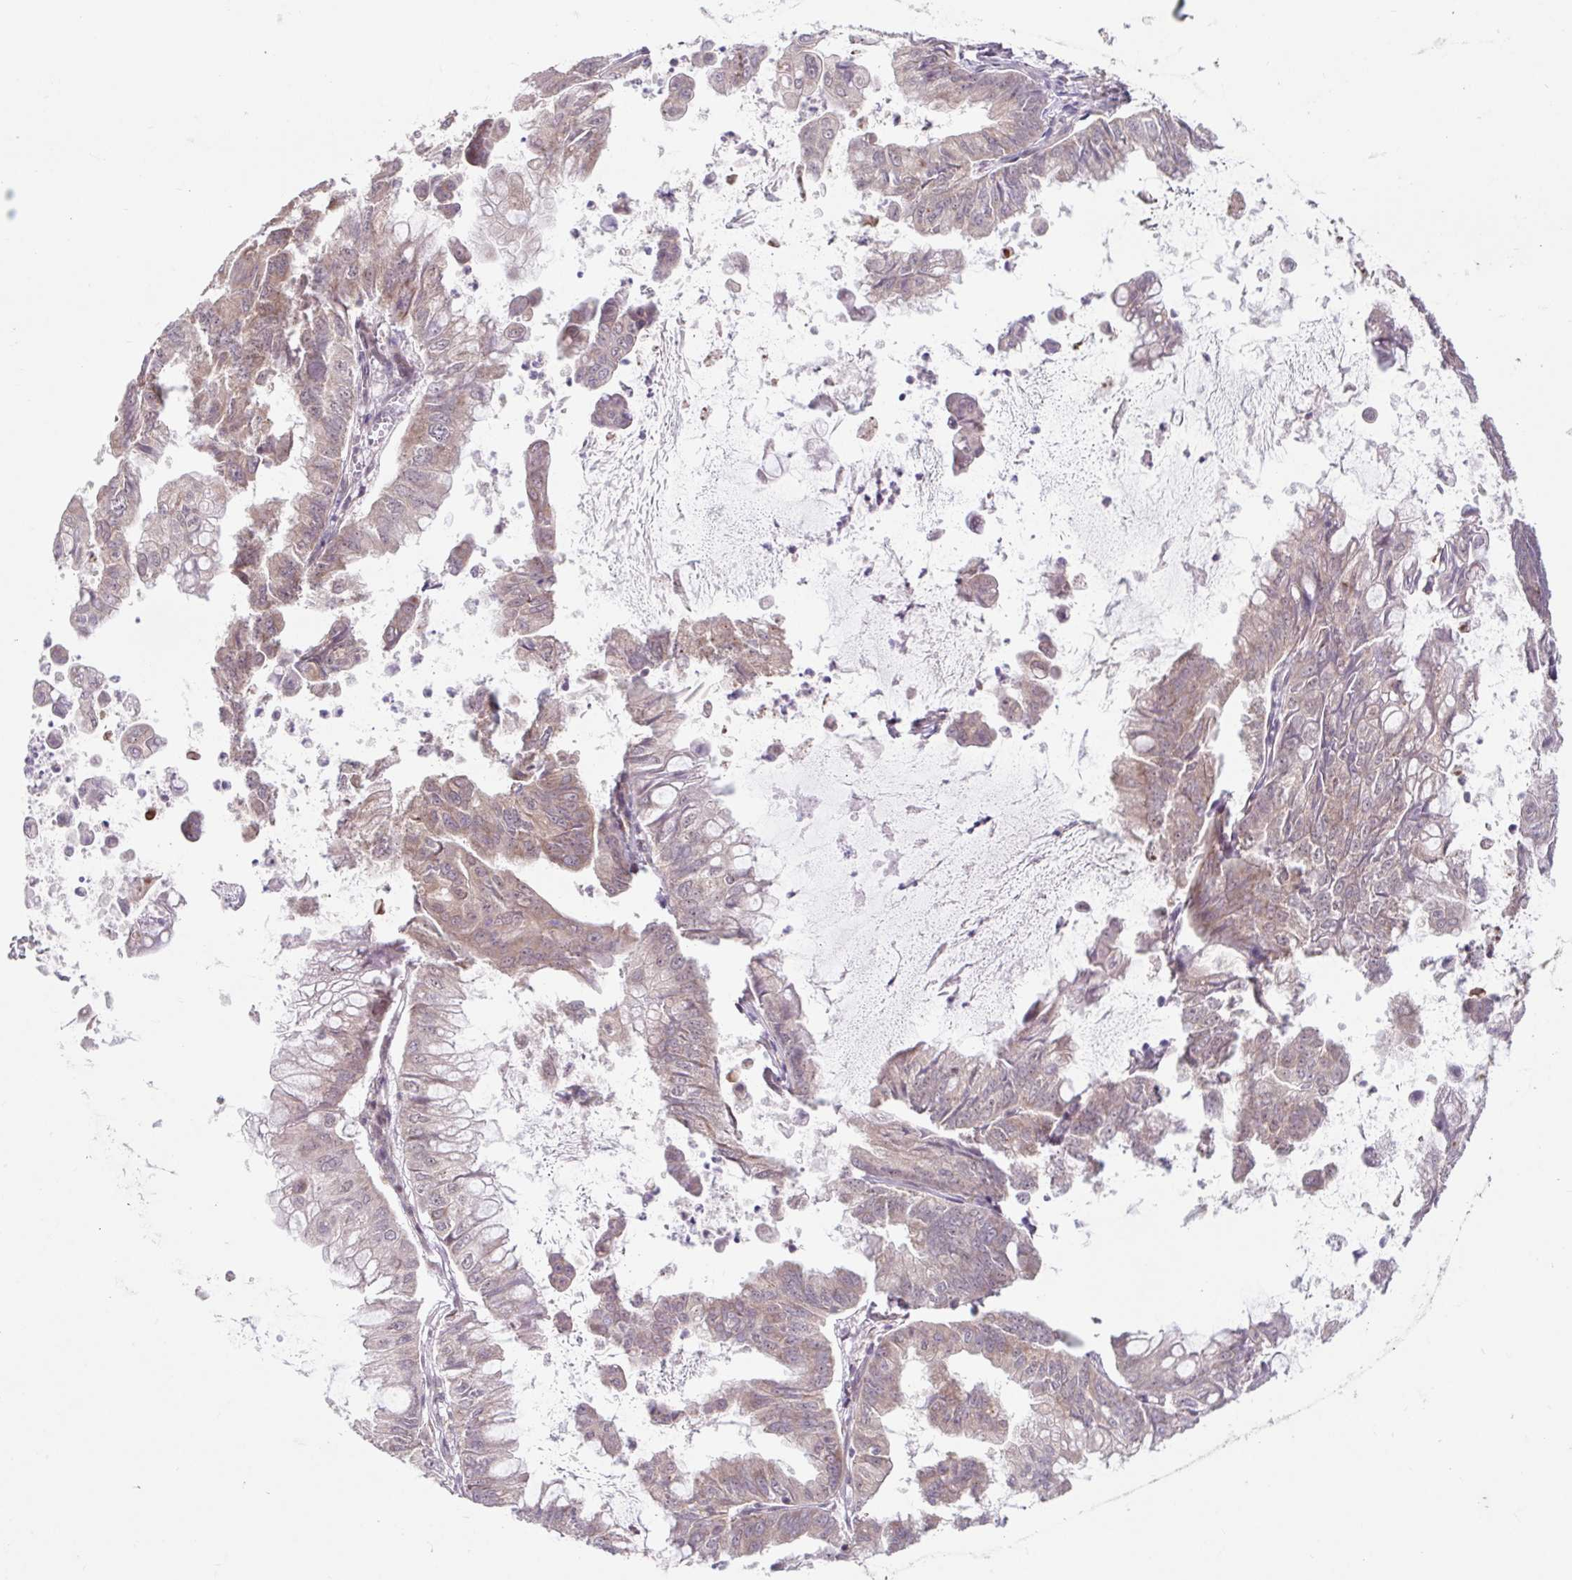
{"staining": {"intensity": "weak", "quantity": ">75%", "location": "cytoplasmic/membranous"}, "tissue": "stomach cancer", "cell_type": "Tumor cells", "image_type": "cancer", "snomed": [{"axis": "morphology", "description": "Adenocarcinoma, NOS"}, {"axis": "topography", "description": "Stomach, upper"}], "caption": "DAB (3,3'-diaminobenzidine) immunohistochemical staining of stomach cancer (adenocarcinoma) shows weak cytoplasmic/membranous protein positivity in about >75% of tumor cells. The staining is performed using DAB brown chromogen to label protein expression. The nuclei are counter-stained blue using hematoxylin.", "gene": "HFE", "patient": {"sex": "male", "age": 80}}